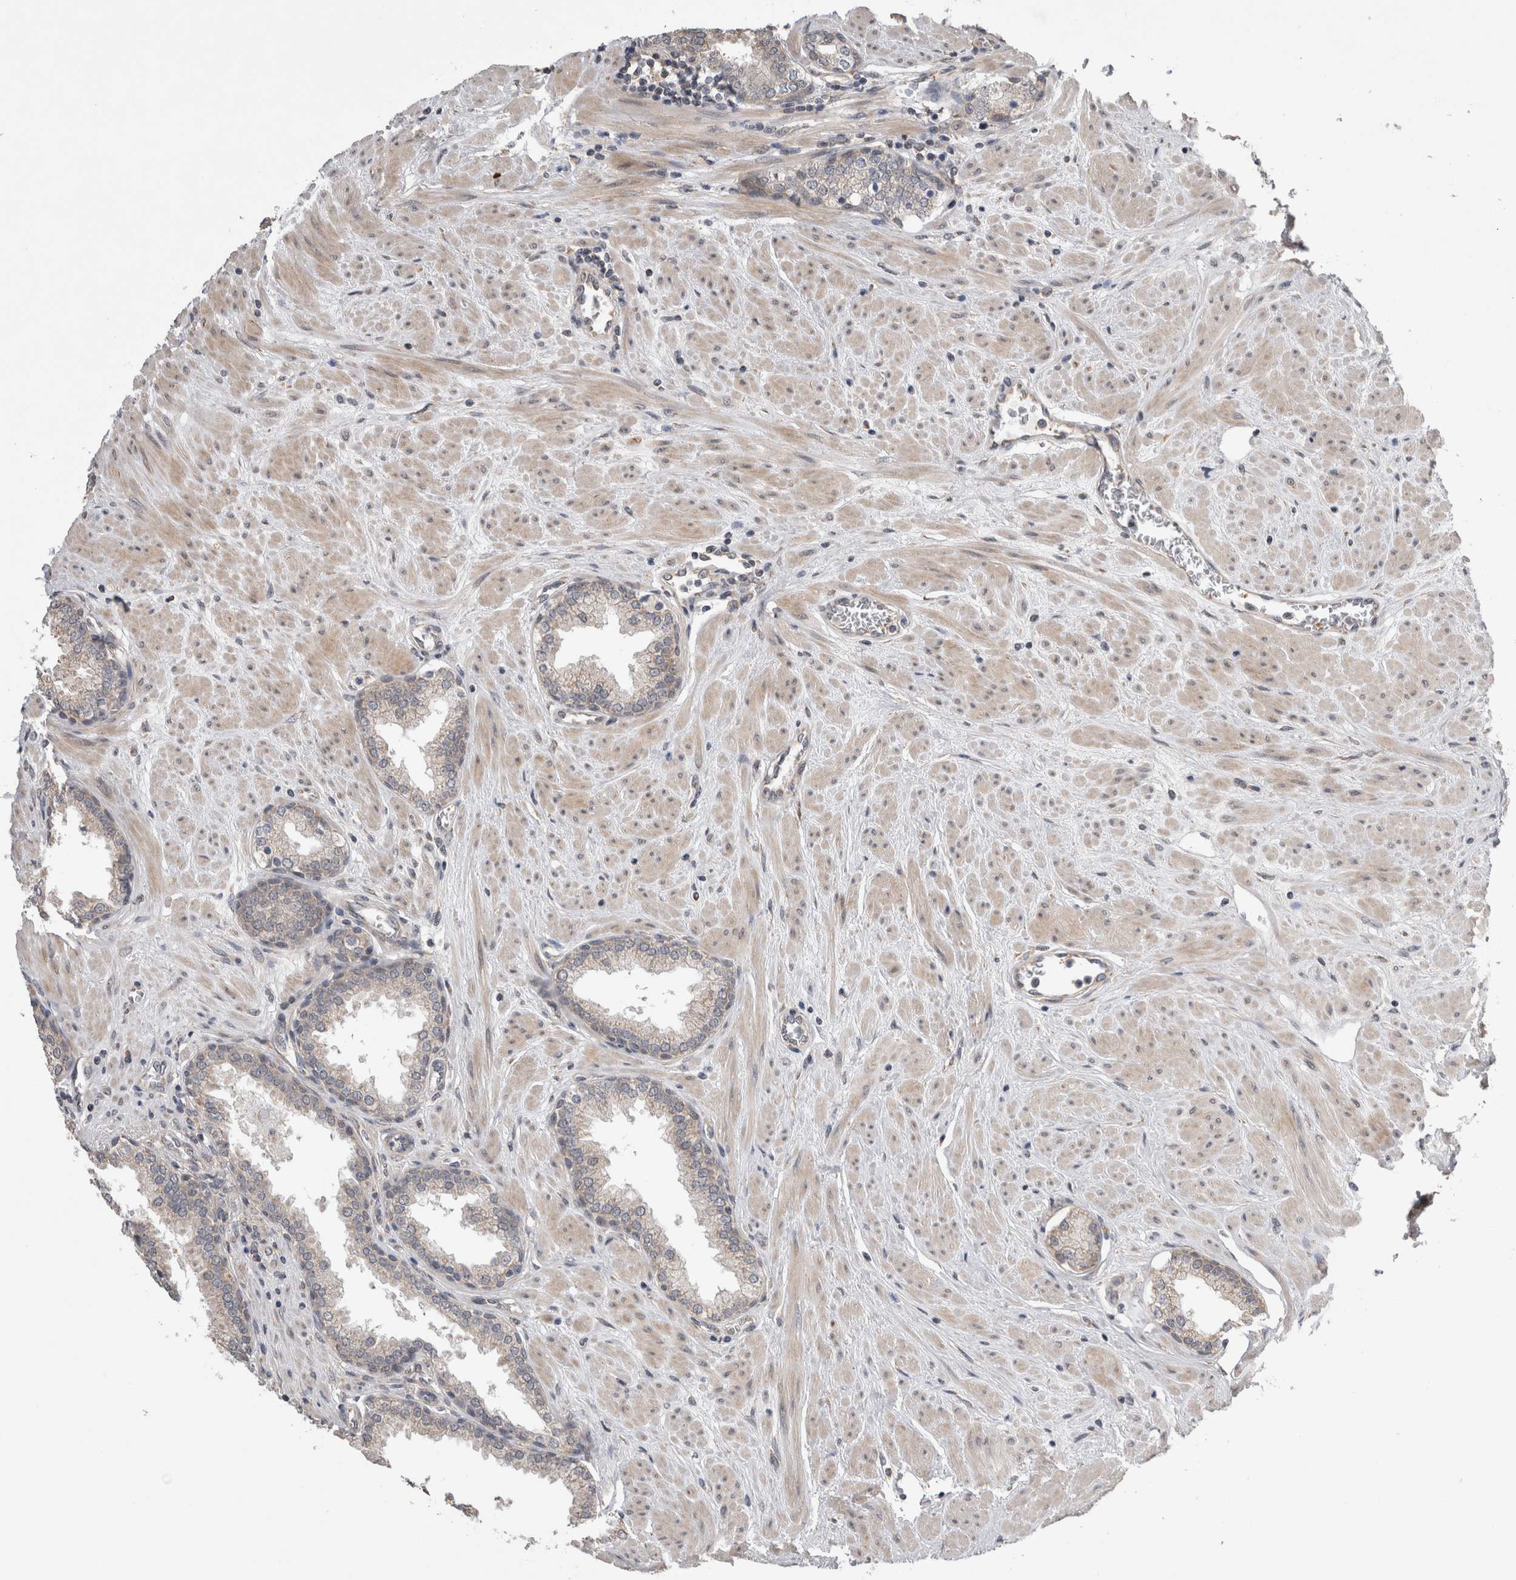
{"staining": {"intensity": "weak", "quantity": "25%-75%", "location": "cytoplasmic/membranous"}, "tissue": "prostate", "cell_type": "Glandular cells", "image_type": "normal", "snomed": [{"axis": "morphology", "description": "Normal tissue, NOS"}, {"axis": "topography", "description": "Prostate"}], "caption": "A brown stain labels weak cytoplasmic/membranous staining of a protein in glandular cells of unremarkable prostate. The staining was performed using DAB (3,3'-diaminobenzidine) to visualize the protein expression in brown, while the nuclei were stained in blue with hematoxylin (Magnification: 20x).", "gene": "ARHGAP29", "patient": {"sex": "male", "age": 51}}